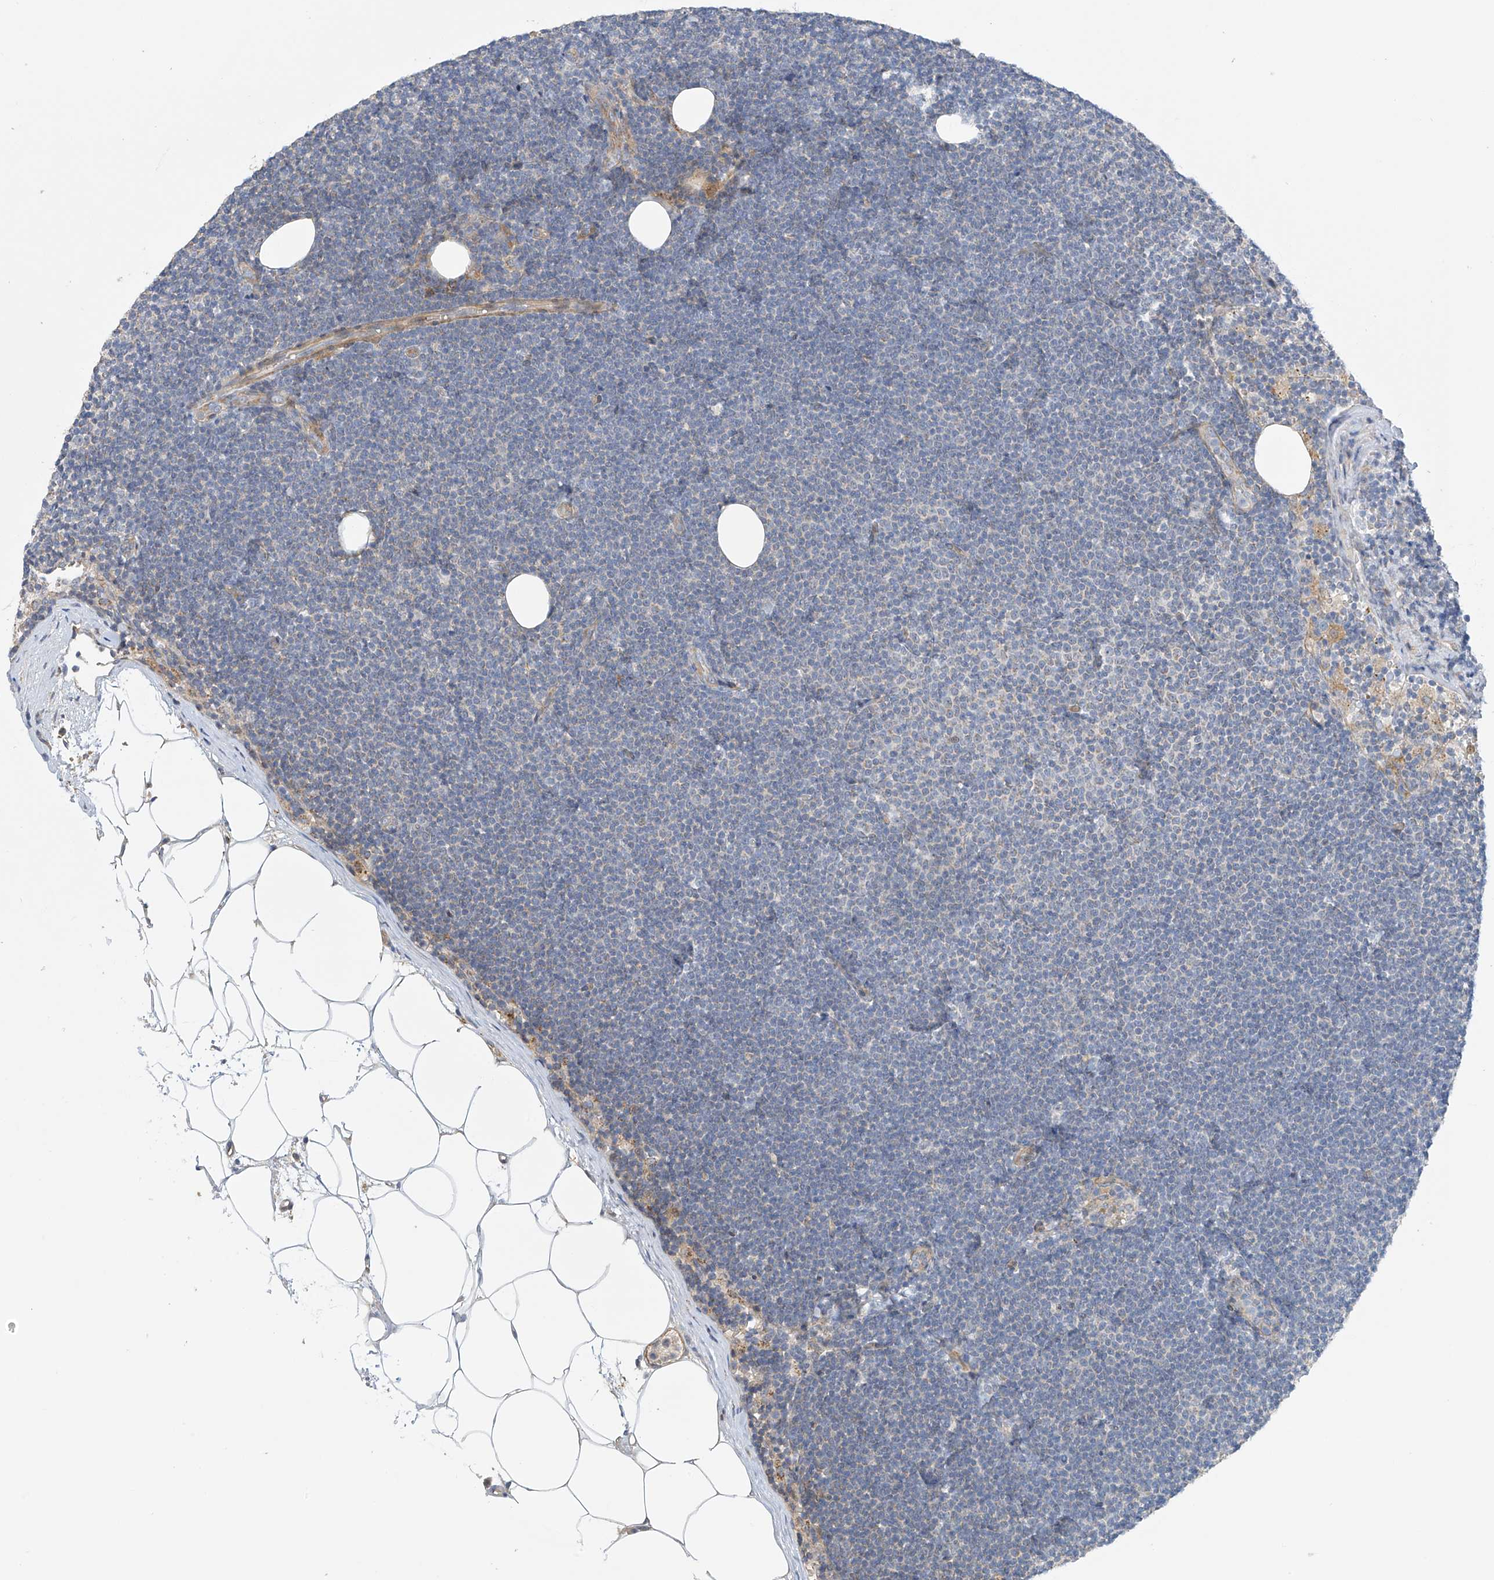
{"staining": {"intensity": "negative", "quantity": "none", "location": "none"}, "tissue": "lymphoma", "cell_type": "Tumor cells", "image_type": "cancer", "snomed": [{"axis": "morphology", "description": "Malignant lymphoma, non-Hodgkin's type, Low grade"}, {"axis": "topography", "description": "Lymph node"}], "caption": "Protein analysis of malignant lymphoma, non-Hodgkin's type (low-grade) shows no significant staining in tumor cells.", "gene": "ZNF641", "patient": {"sex": "female", "age": 53}}